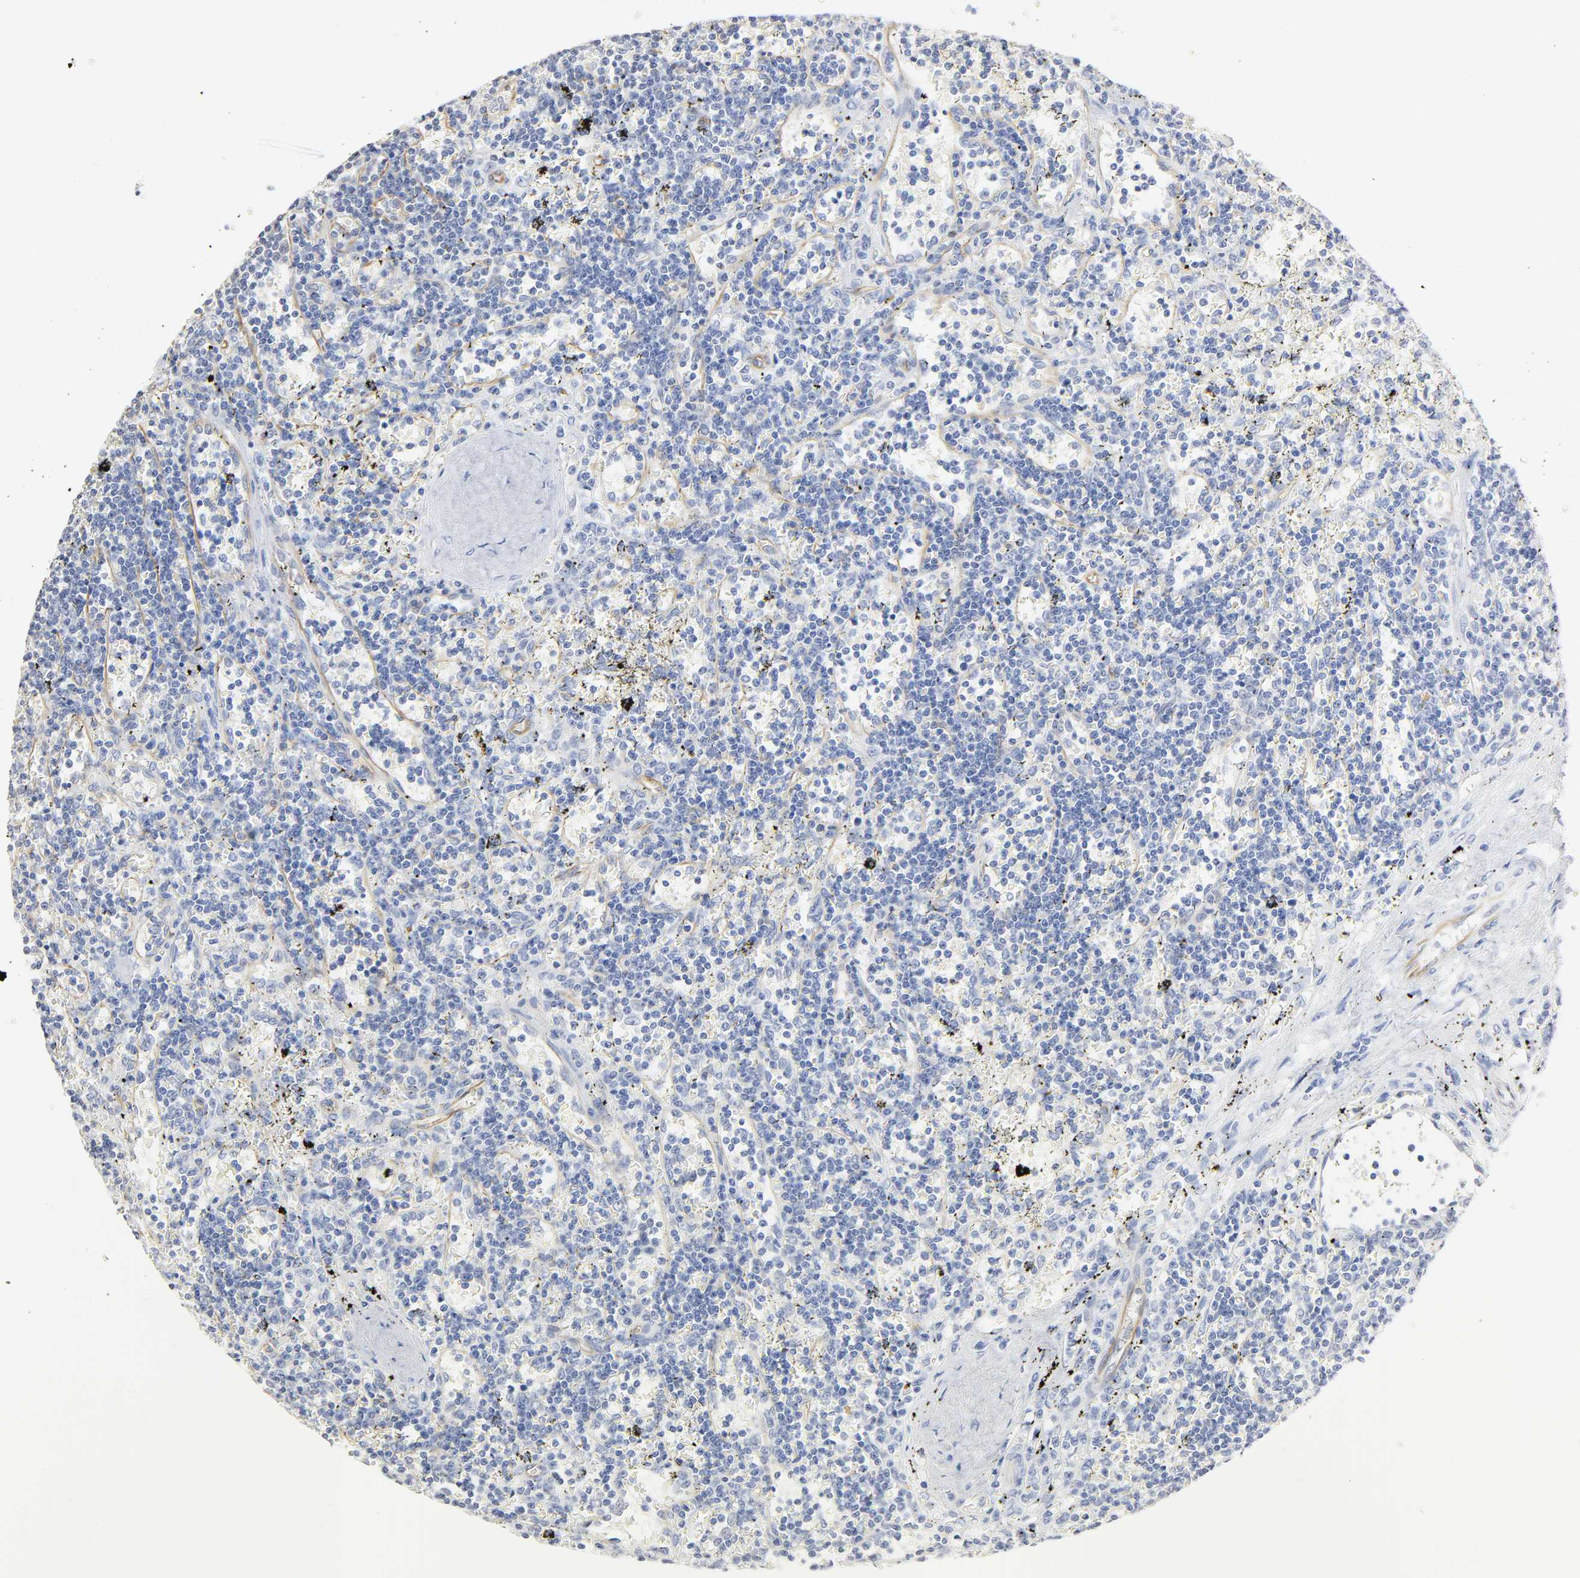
{"staining": {"intensity": "negative", "quantity": "none", "location": "none"}, "tissue": "lymphoma", "cell_type": "Tumor cells", "image_type": "cancer", "snomed": [{"axis": "morphology", "description": "Malignant lymphoma, non-Hodgkin's type, Low grade"}, {"axis": "topography", "description": "Spleen"}], "caption": "High power microscopy micrograph of an IHC photomicrograph of lymphoma, revealing no significant expression in tumor cells. (Stains: DAB immunohistochemistry with hematoxylin counter stain, Microscopy: brightfield microscopy at high magnification).", "gene": "FAM118A", "patient": {"sex": "male", "age": 60}}